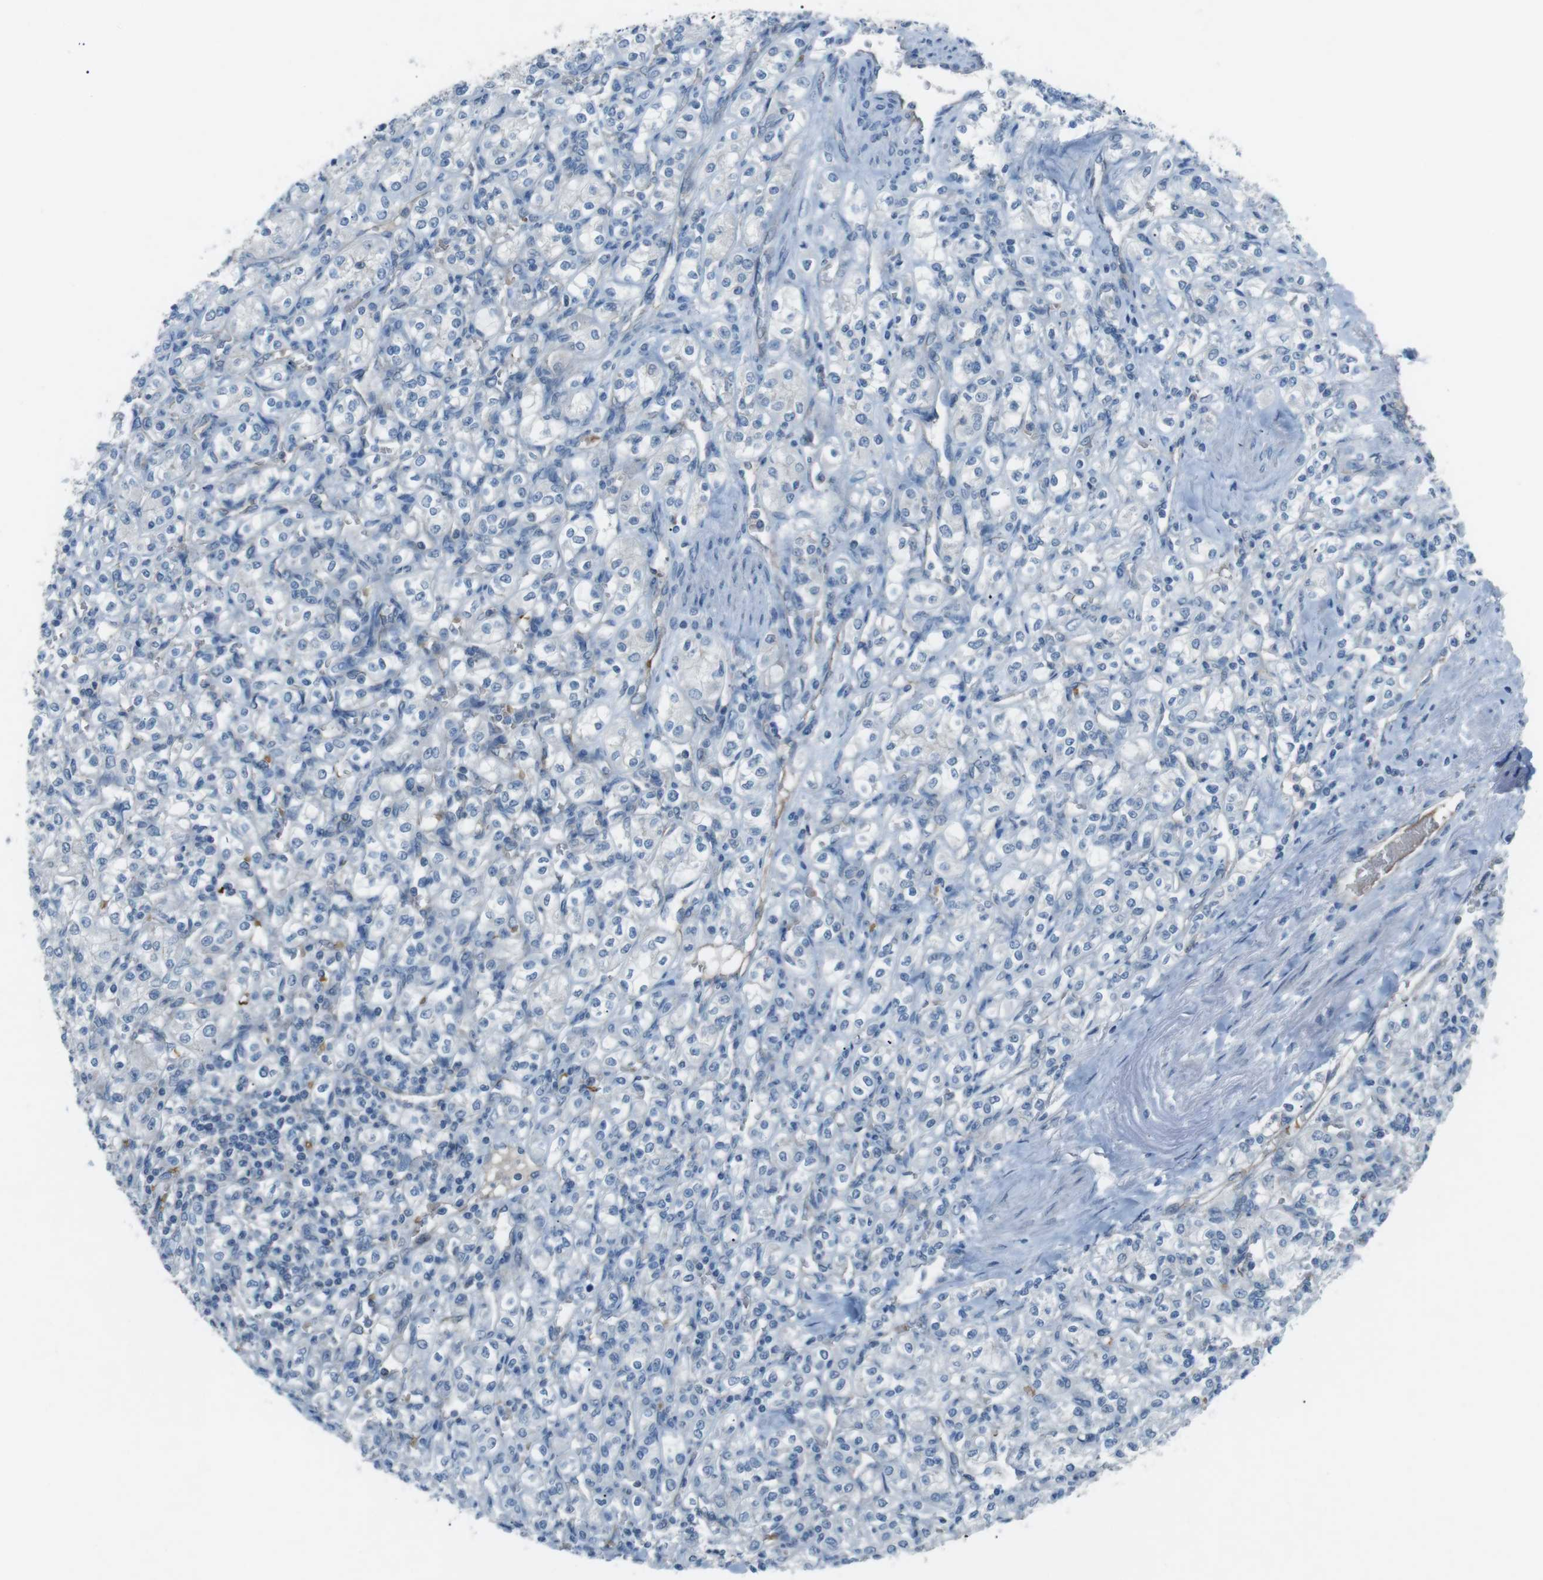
{"staining": {"intensity": "negative", "quantity": "none", "location": "none"}, "tissue": "renal cancer", "cell_type": "Tumor cells", "image_type": "cancer", "snomed": [{"axis": "morphology", "description": "Adenocarcinoma, NOS"}, {"axis": "topography", "description": "Kidney"}], "caption": "An image of renal adenocarcinoma stained for a protein exhibits no brown staining in tumor cells. The staining was performed using DAB to visualize the protein expression in brown, while the nuclei were stained in blue with hematoxylin (Magnification: 20x).", "gene": "SPTA1", "patient": {"sex": "male", "age": 77}}